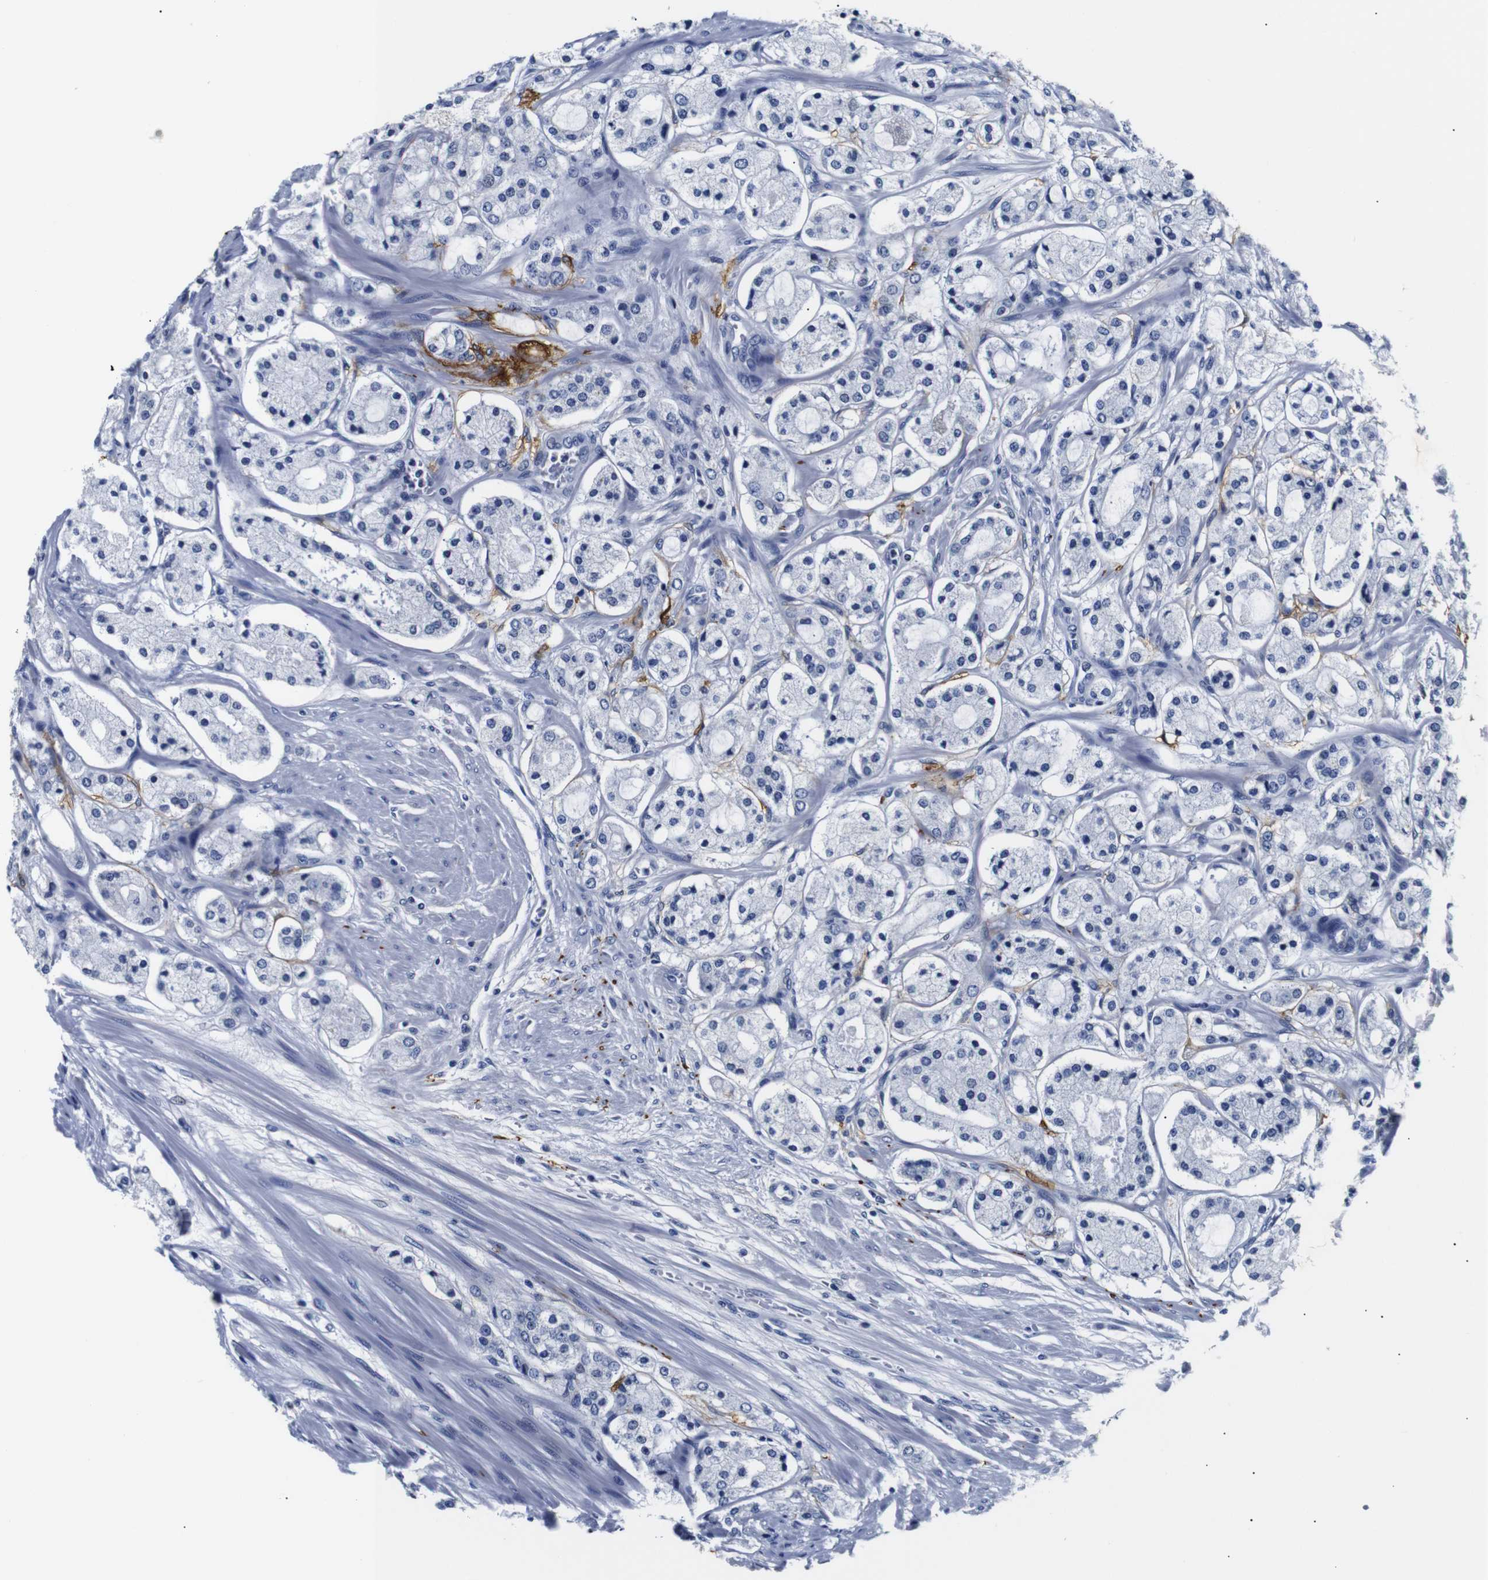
{"staining": {"intensity": "negative", "quantity": "none", "location": "none"}, "tissue": "prostate cancer", "cell_type": "Tumor cells", "image_type": "cancer", "snomed": [{"axis": "morphology", "description": "Adenocarcinoma, High grade"}, {"axis": "topography", "description": "Prostate"}], "caption": "Prostate cancer was stained to show a protein in brown. There is no significant staining in tumor cells.", "gene": "GAP43", "patient": {"sex": "male", "age": 65}}